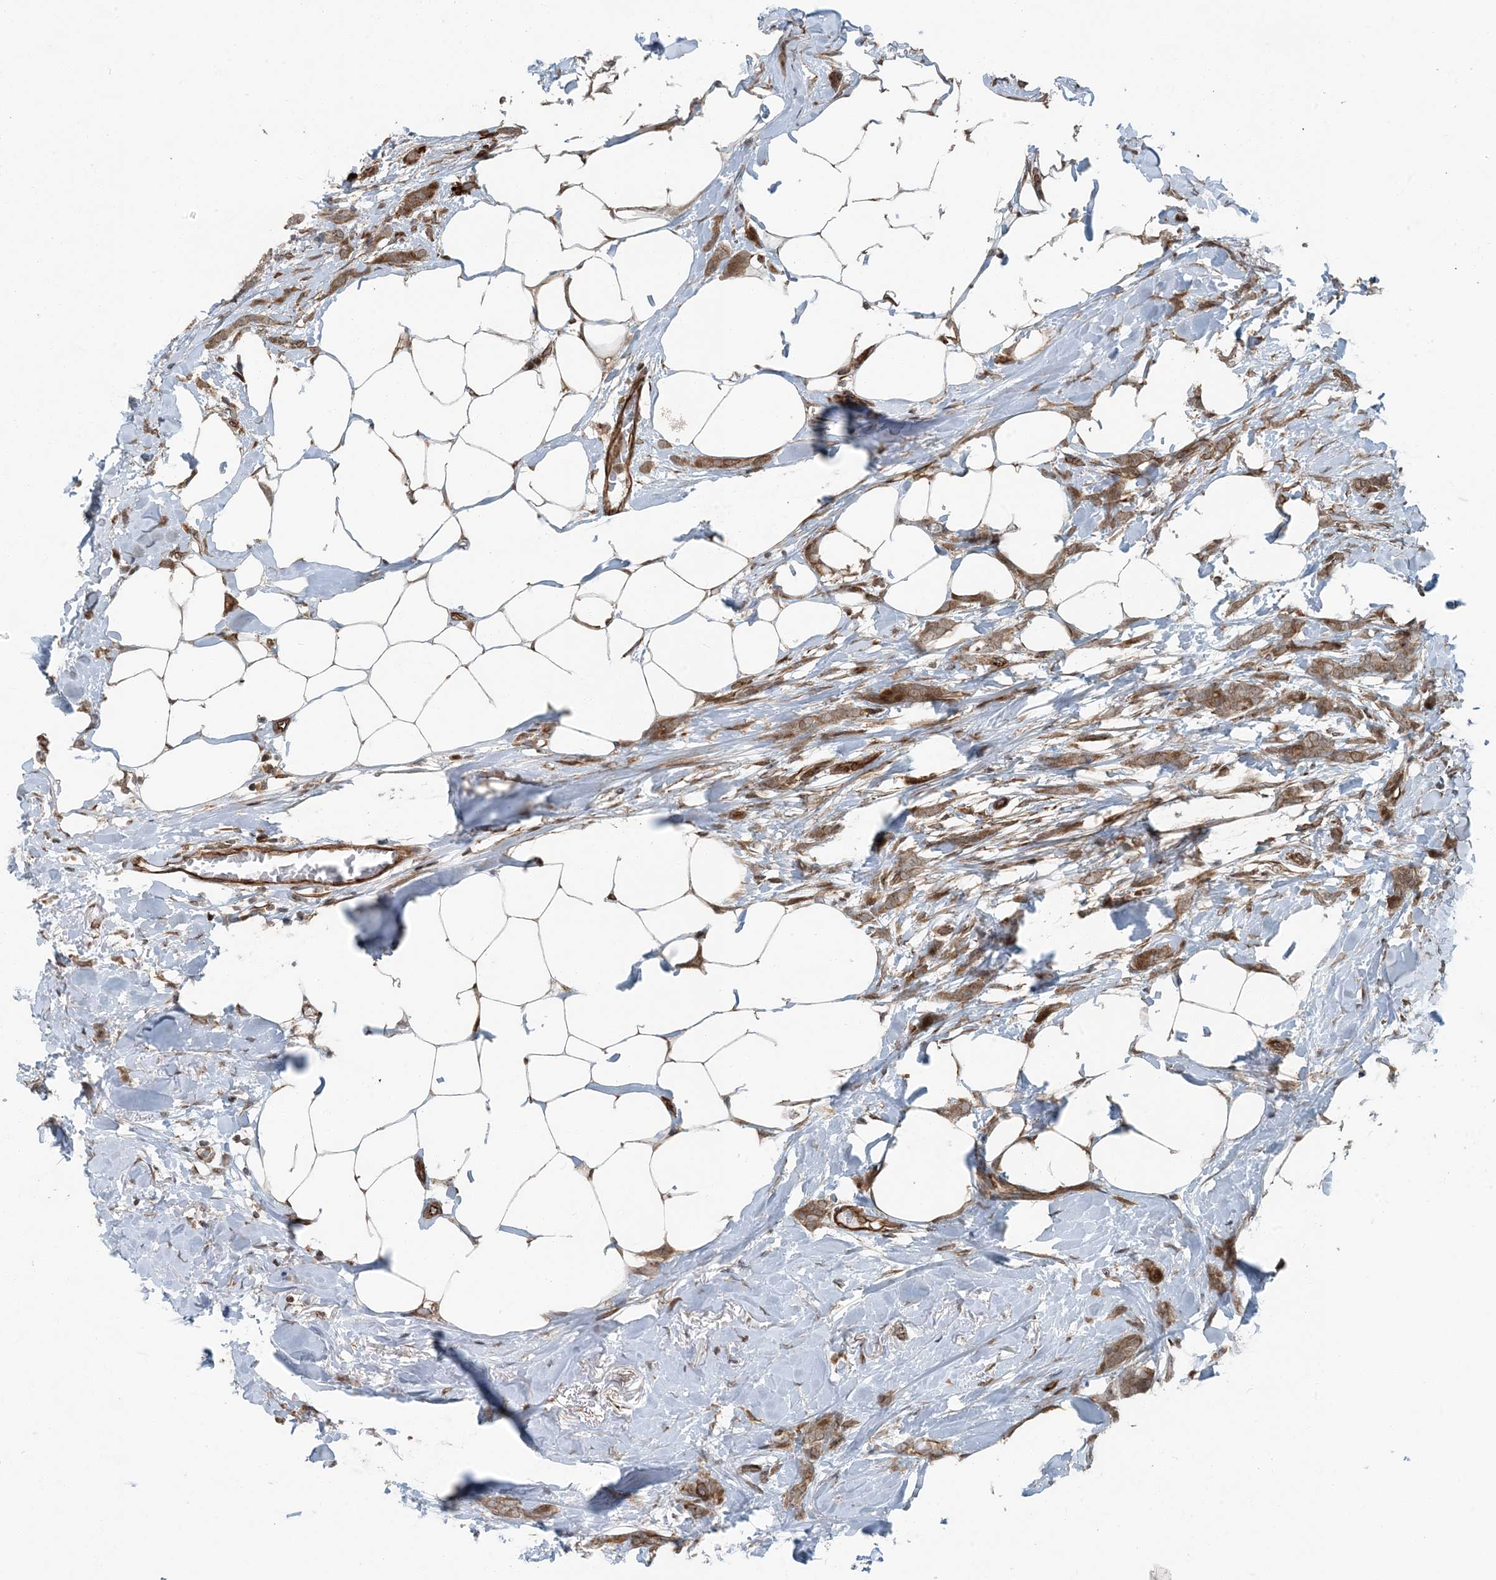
{"staining": {"intensity": "weak", "quantity": ">75%", "location": "cytoplasmic/membranous"}, "tissue": "breast cancer", "cell_type": "Tumor cells", "image_type": "cancer", "snomed": [{"axis": "morphology", "description": "Lobular carcinoma, in situ"}, {"axis": "morphology", "description": "Lobular carcinoma"}, {"axis": "topography", "description": "Breast"}], "caption": "The micrograph displays a brown stain indicating the presence of a protein in the cytoplasmic/membranous of tumor cells in breast cancer (lobular carcinoma in situ).", "gene": "EDEM2", "patient": {"sex": "female", "age": 41}}